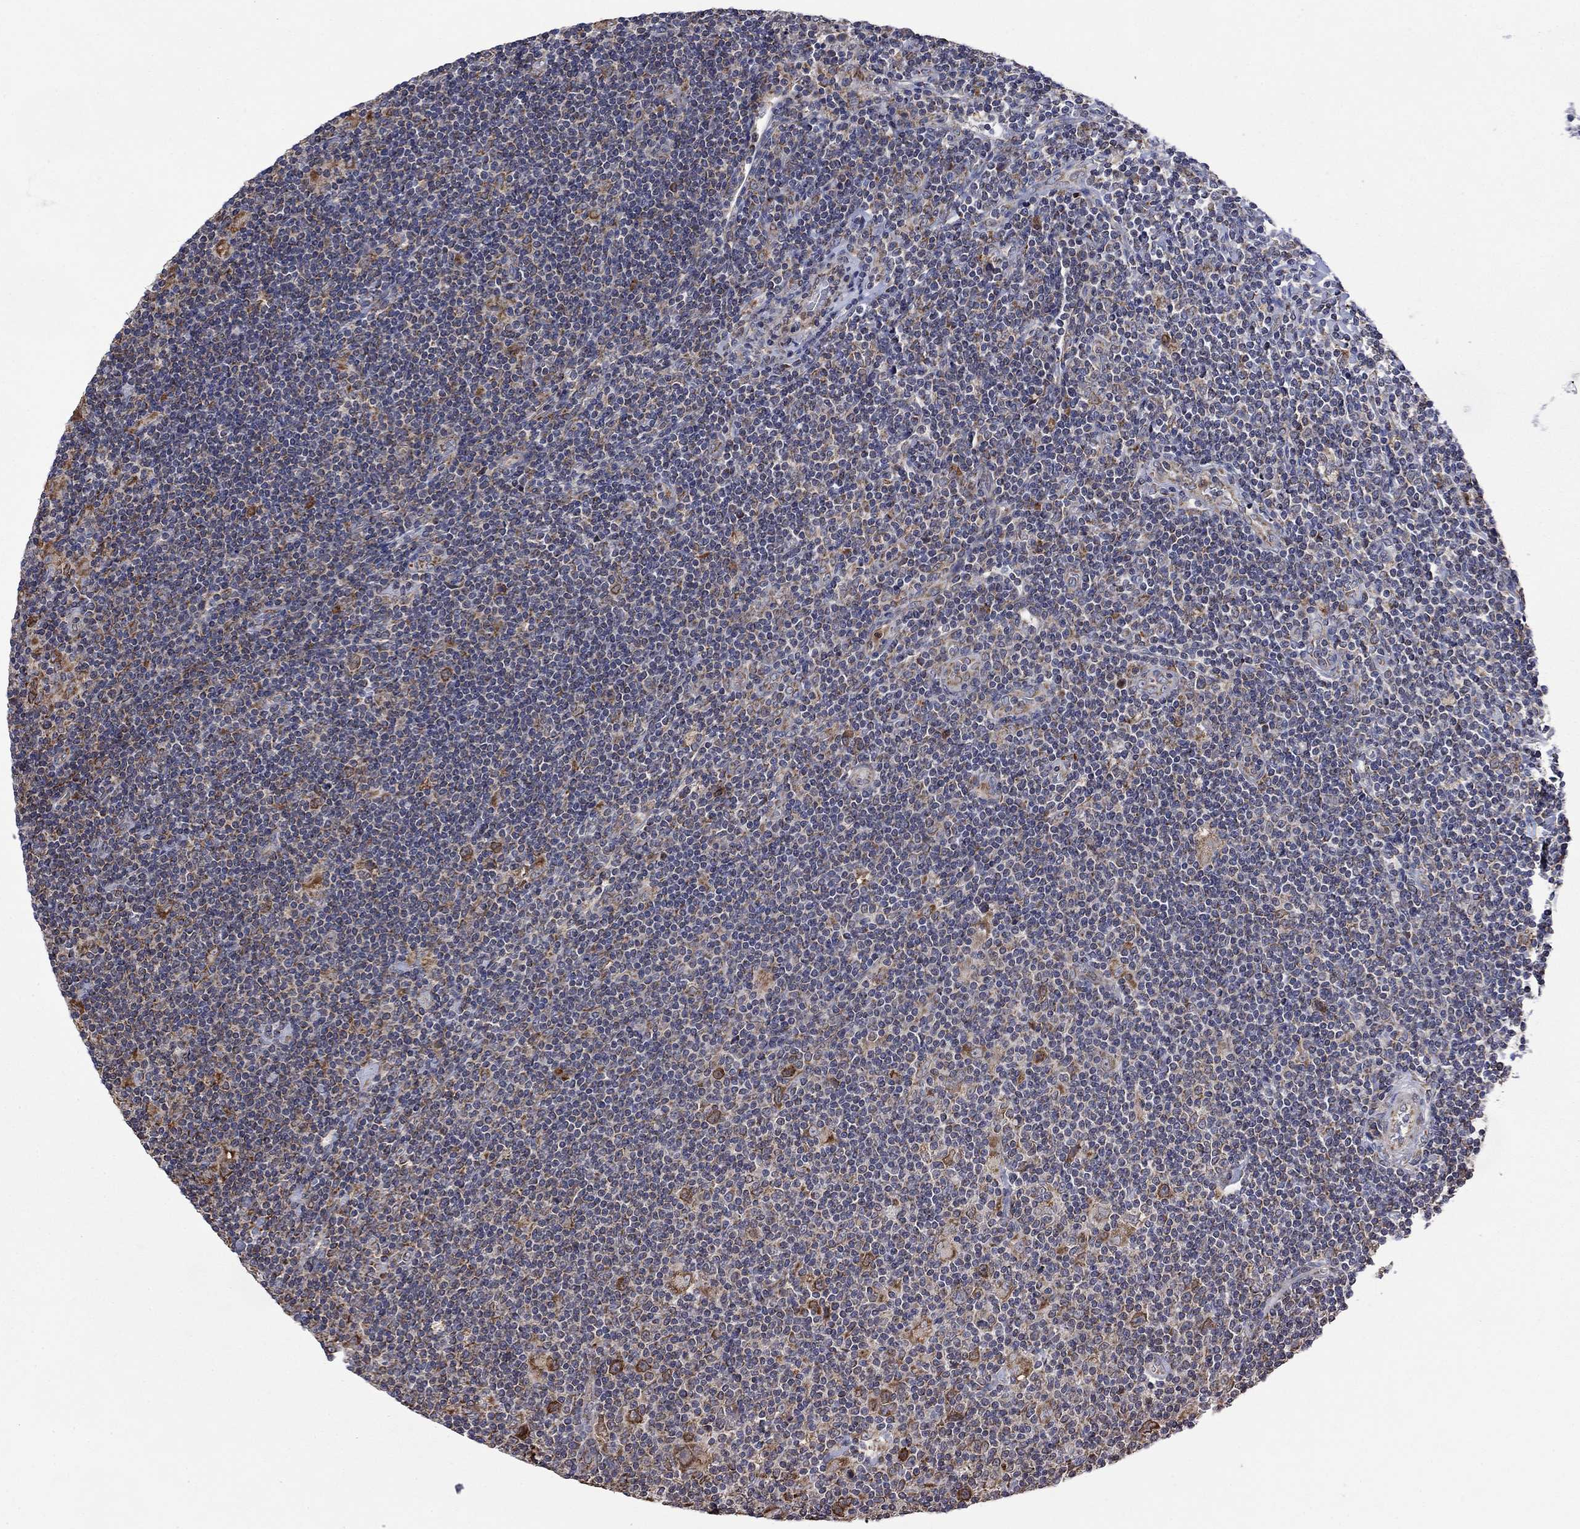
{"staining": {"intensity": "moderate", "quantity": "25%-75%", "location": "cytoplasmic/membranous"}, "tissue": "lymphoma", "cell_type": "Tumor cells", "image_type": "cancer", "snomed": [{"axis": "morphology", "description": "Hodgkin's disease, NOS"}, {"axis": "topography", "description": "Lymph node"}], "caption": "There is medium levels of moderate cytoplasmic/membranous staining in tumor cells of lymphoma, as demonstrated by immunohistochemical staining (brown color).", "gene": "FURIN", "patient": {"sex": "male", "age": 40}}